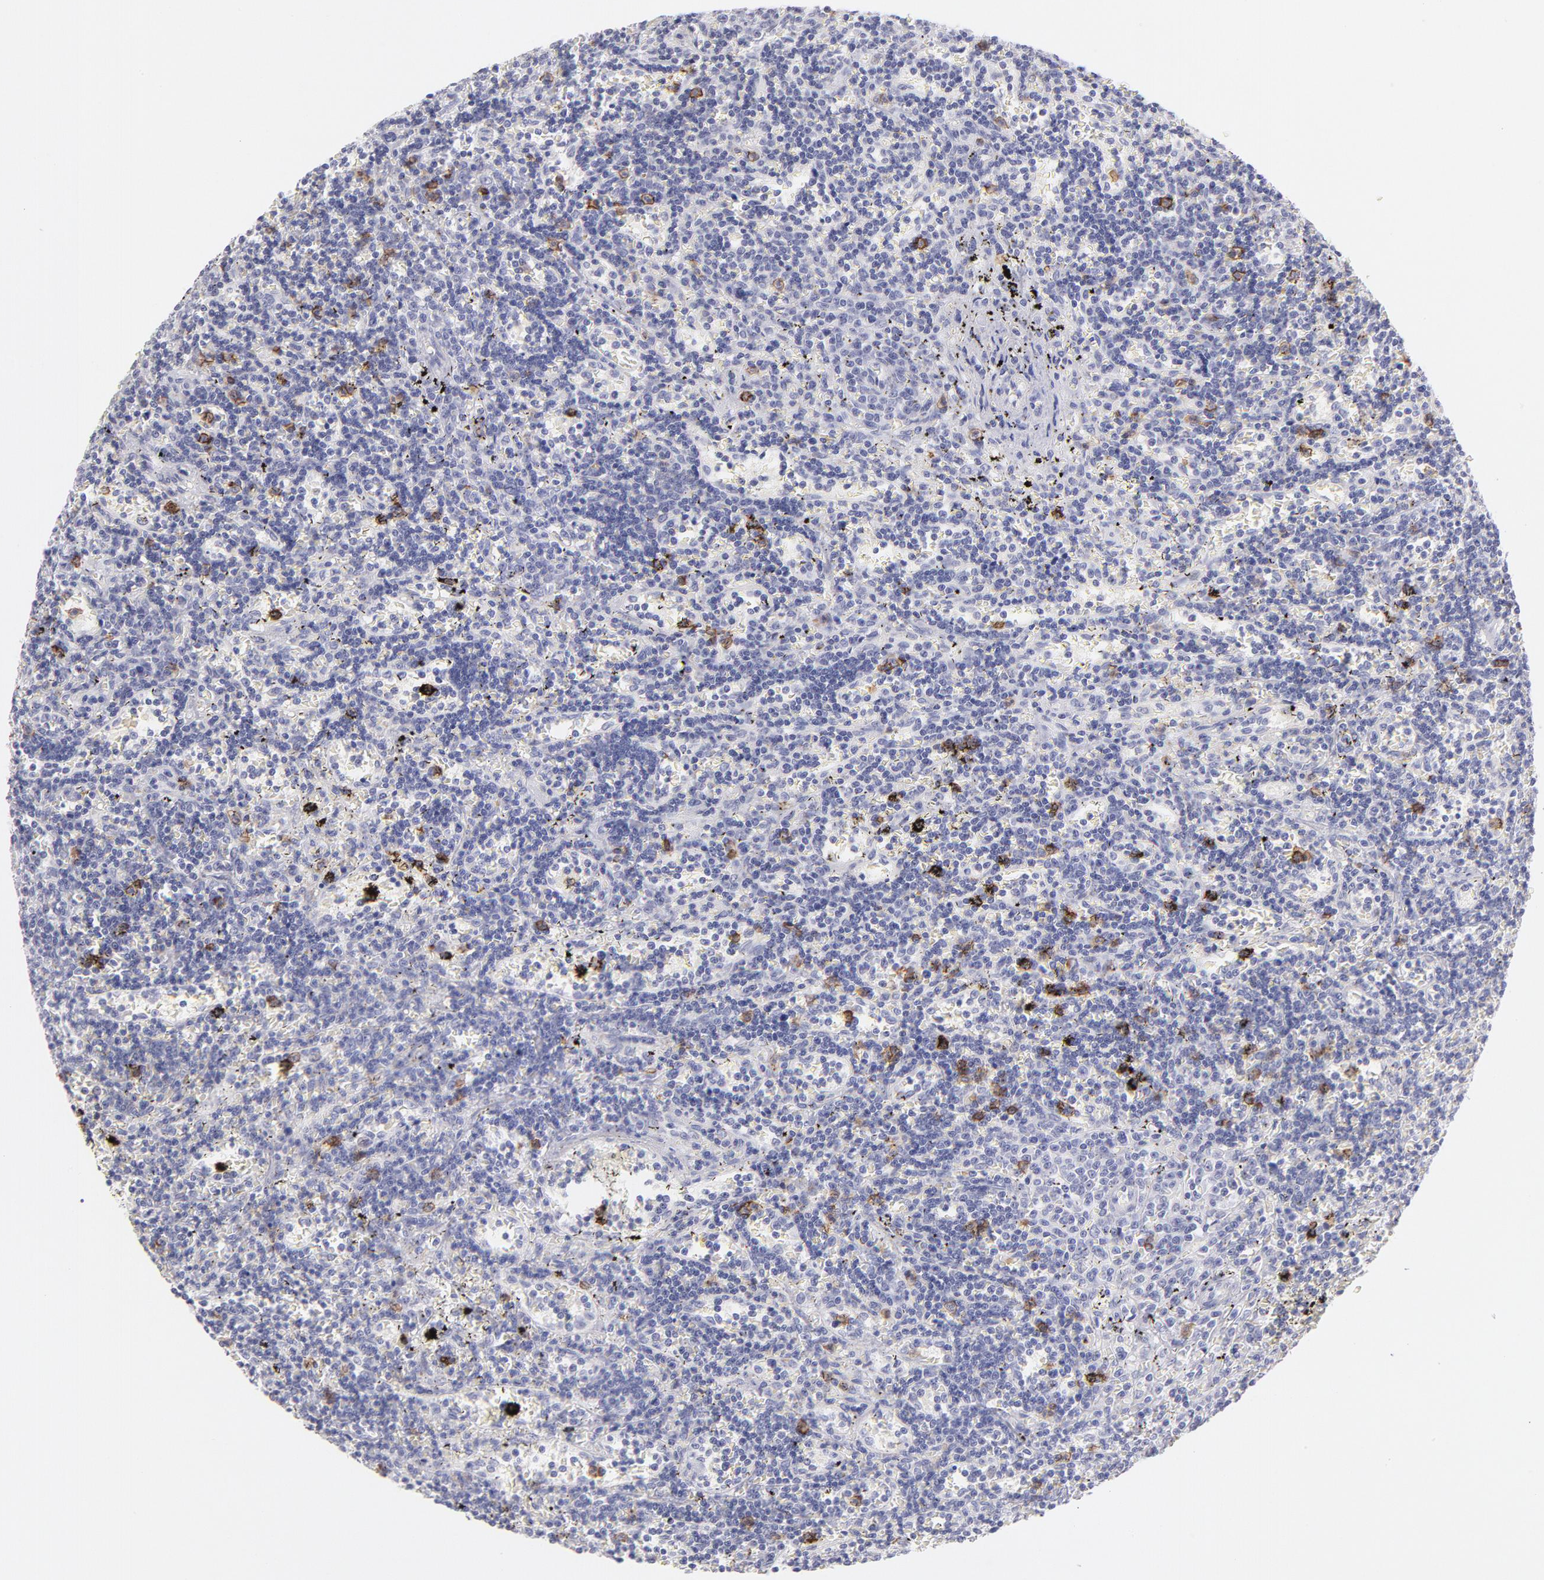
{"staining": {"intensity": "negative", "quantity": "none", "location": "none"}, "tissue": "lymphoma", "cell_type": "Tumor cells", "image_type": "cancer", "snomed": [{"axis": "morphology", "description": "Malignant lymphoma, non-Hodgkin's type, Low grade"}, {"axis": "topography", "description": "Spleen"}], "caption": "DAB (3,3'-diaminobenzidine) immunohistochemical staining of lymphoma shows no significant positivity in tumor cells.", "gene": "LTB4R", "patient": {"sex": "male", "age": 60}}